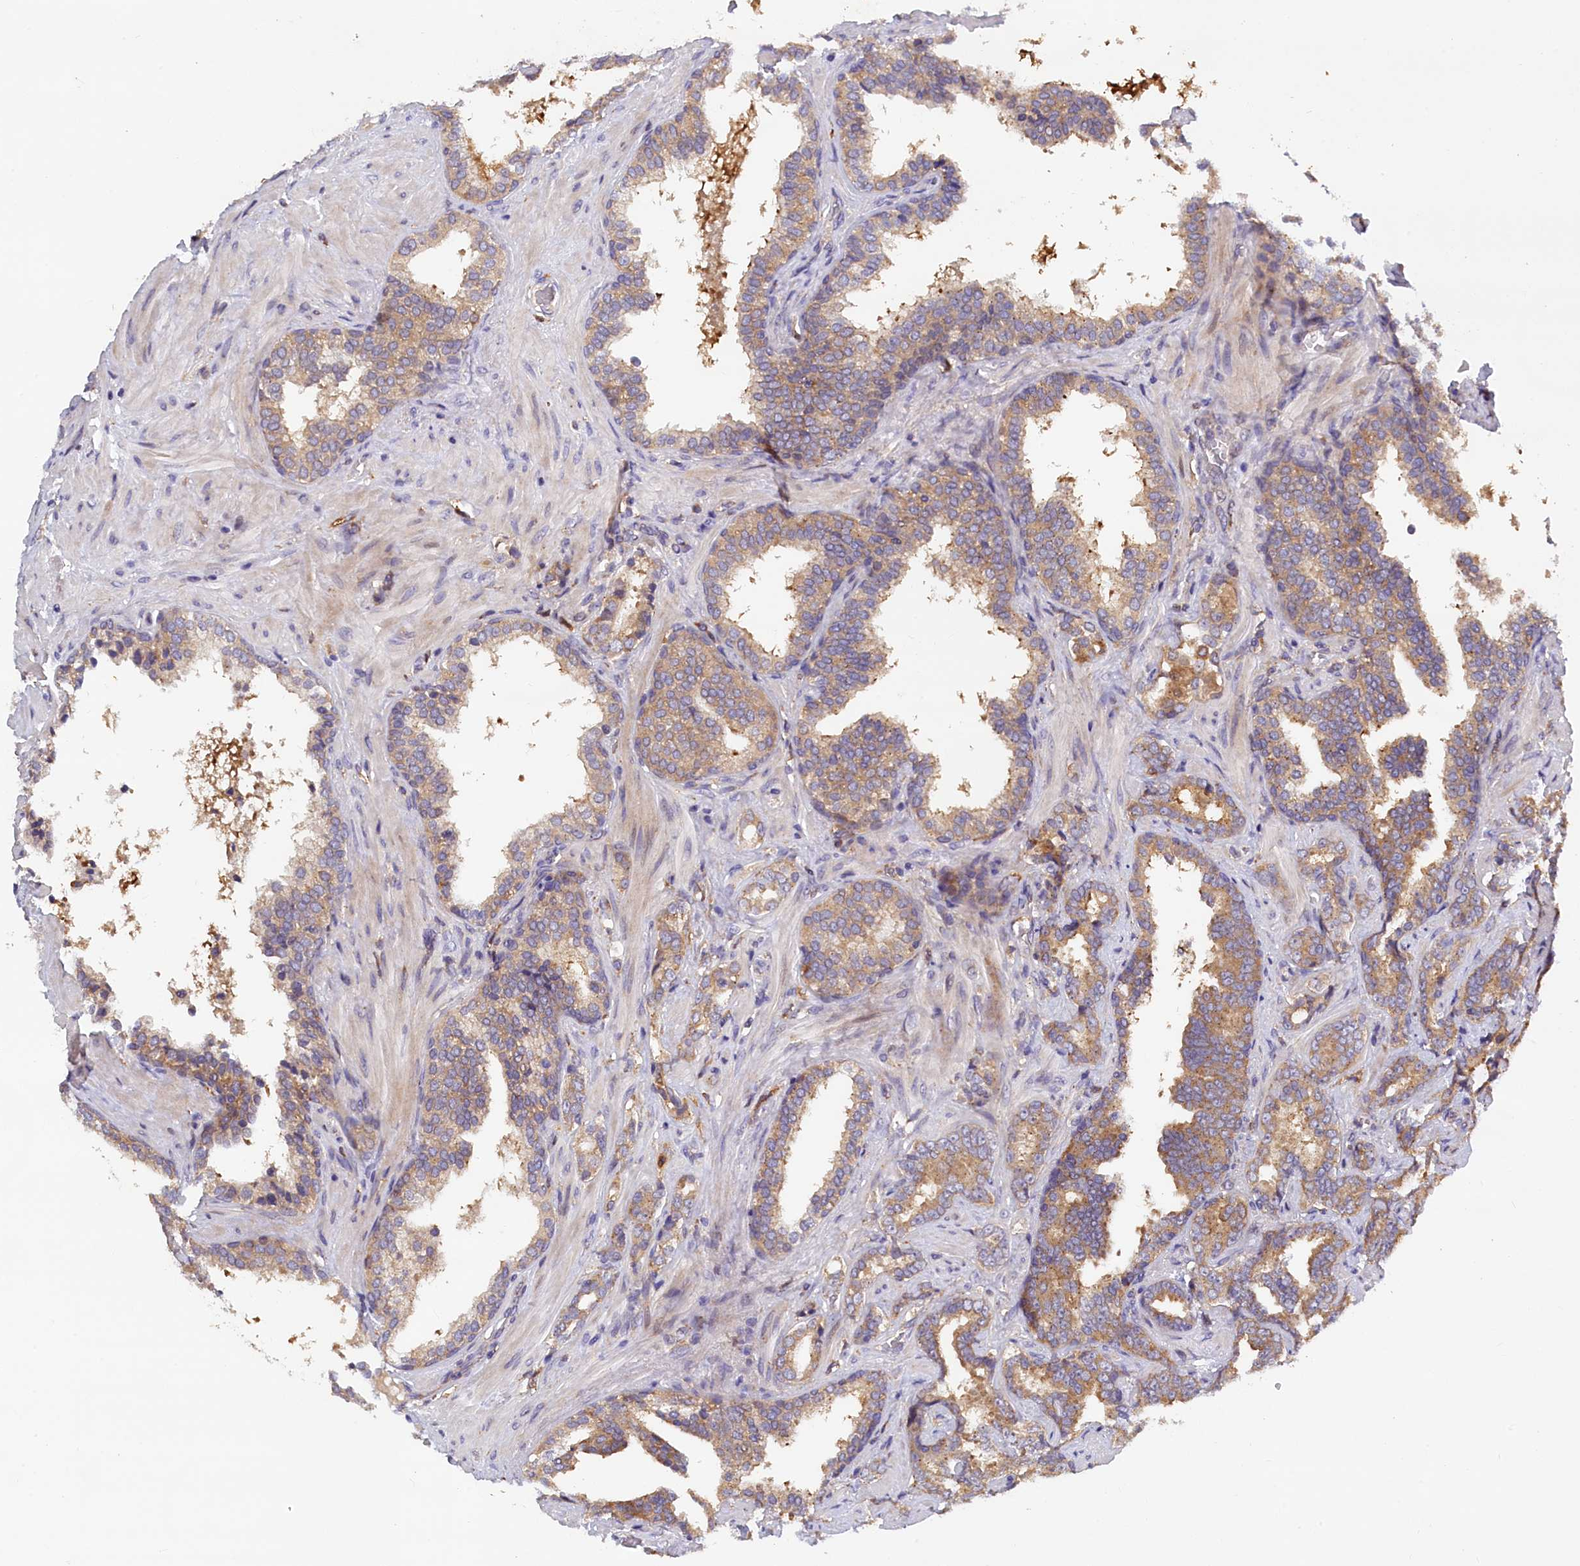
{"staining": {"intensity": "moderate", "quantity": "25%-75%", "location": "cytoplasmic/membranous"}, "tissue": "prostate cancer", "cell_type": "Tumor cells", "image_type": "cancer", "snomed": [{"axis": "morphology", "description": "Adenocarcinoma, High grade"}, {"axis": "topography", "description": "Prostate and seminal vesicle, NOS"}], "caption": "Prostate cancer stained with a brown dye demonstrates moderate cytoplasmic/membranous positive staining in approximately 25%-75% of tumor cells.", "gene": "NAIP", "patient": {"sex": "male", "age": 67}}